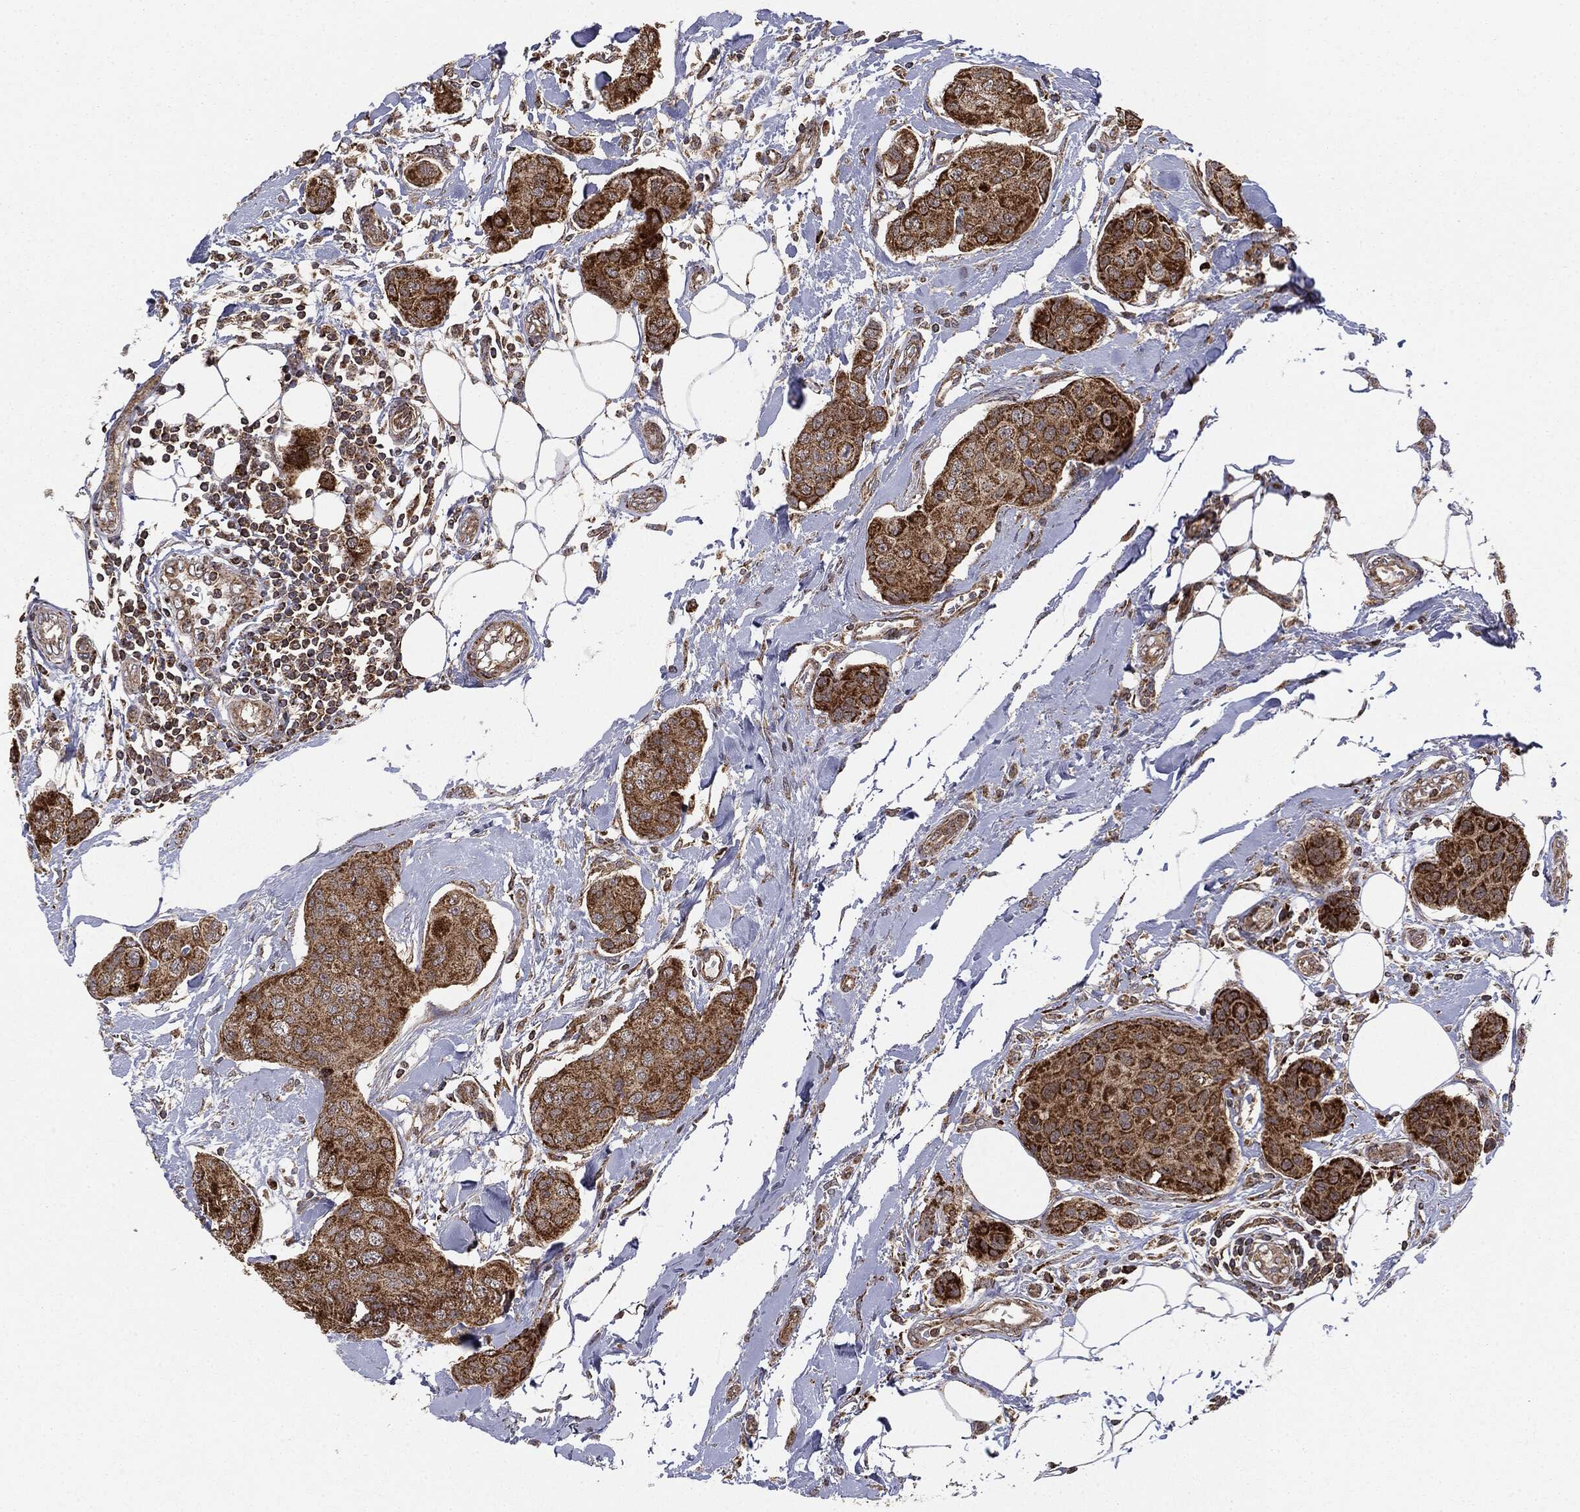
{"staining": {"intensity": "strong", "quantity": ">75%", "location": "cytoplasmic/membranous"}, "tissue": "breast cancer", "cell_type": "Tumor cells", "image_type": "cancer", "snomed": [{"axis": "morphology", "description": "Duct carcinoma"}, {"axis": "topography", "description": "Breast"}, {"axis": "topography", "description": "Lymph node"}], "caption": "IHC micrograph of neoplastic tissue: human breast infiltrating ductal carcinoma stained using immunohistochemistry shows high levels of strong protein expression localized specifically in the cytoplasmic/membranous of tumor cells, appearing as a cytoplasmic/membranous brown color.", "gene": "MTOR", "patient": {"sex": "female", "age": 80}}